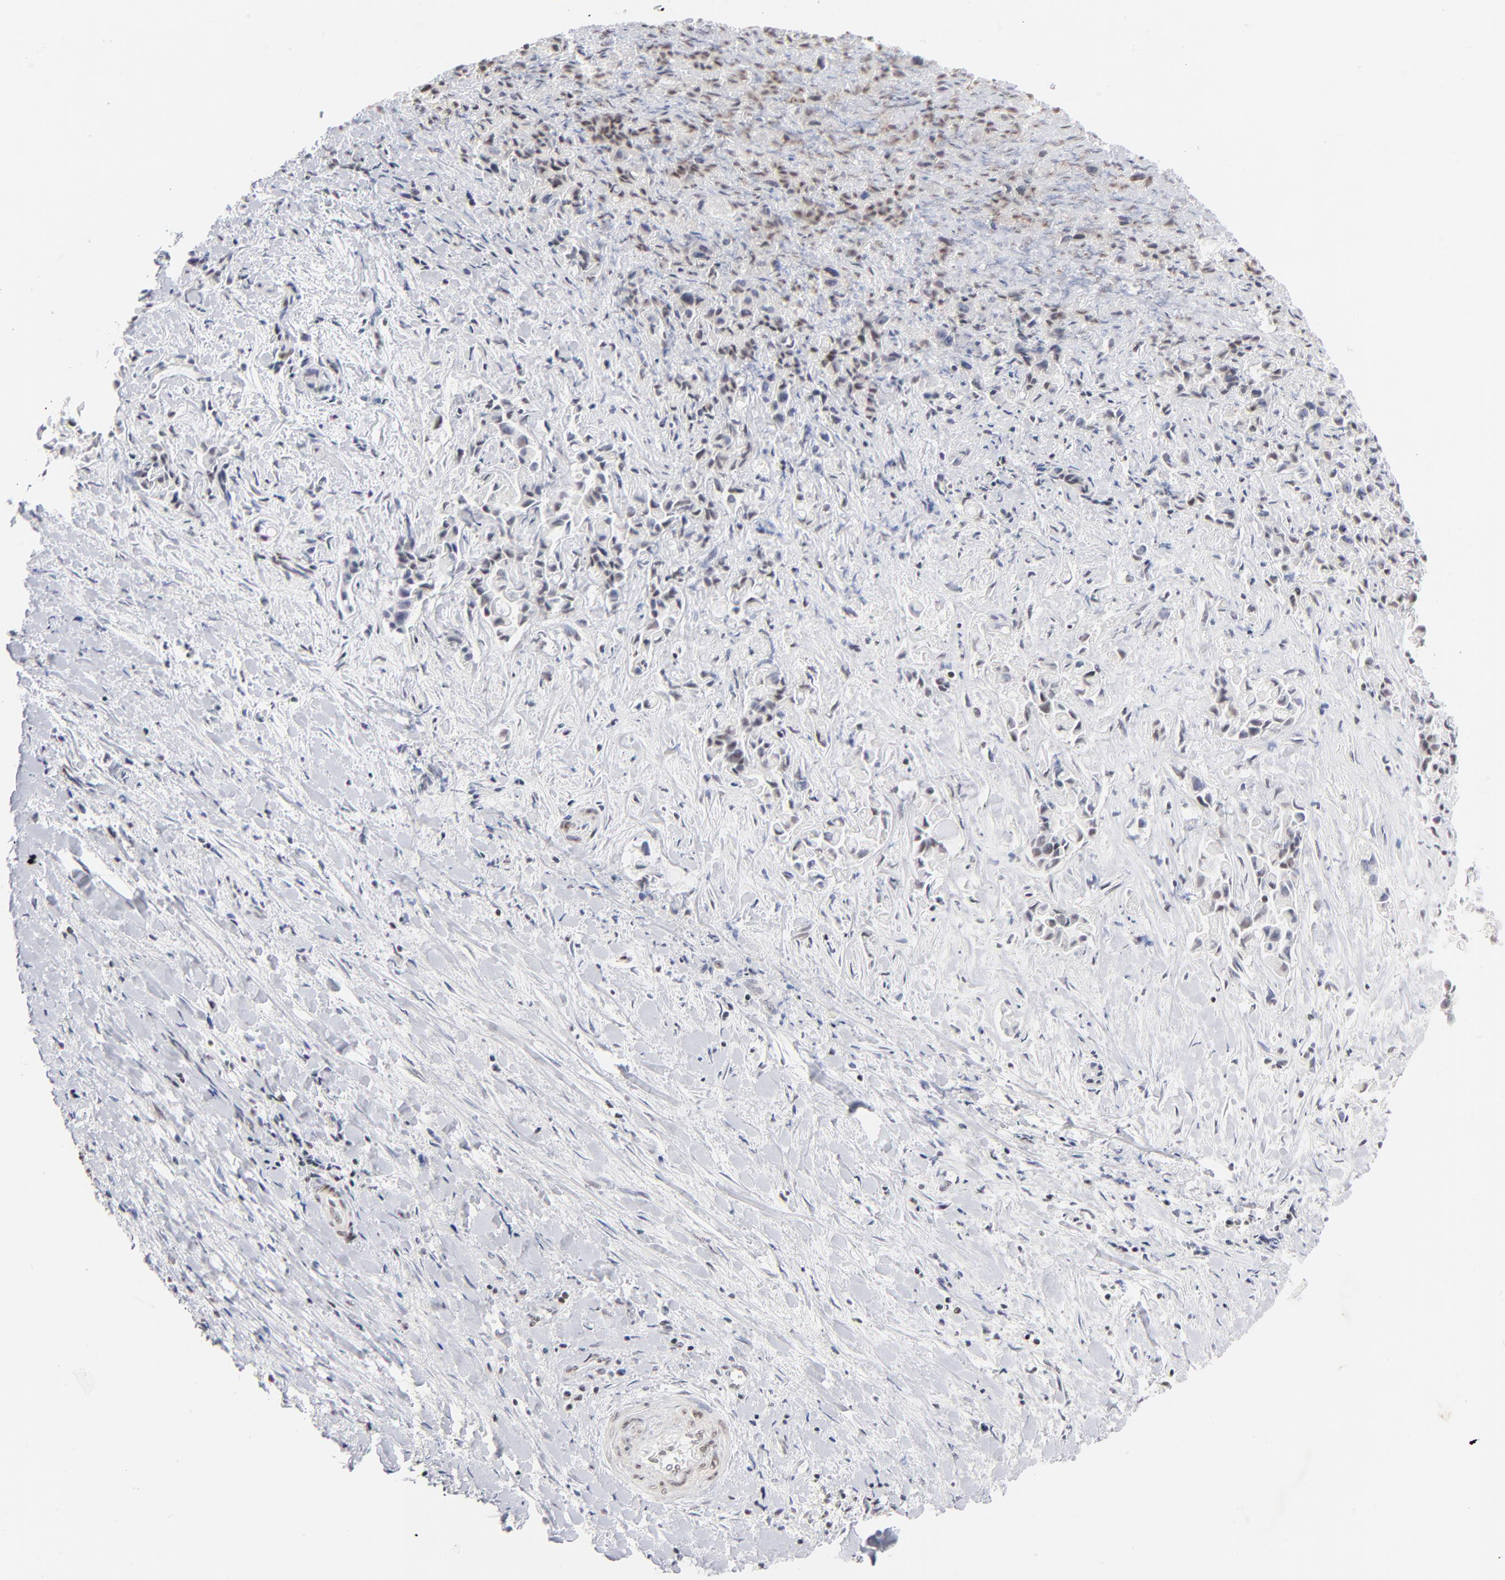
{"staining": {"intensity": "negative", "quantity": "none", "location": "none"}, "tissue": "liver cancer", "cell_type": "Tumor cells", "image_type": "cancer", "snomed": [{"axis": "morphology", "description": "Cholangiocarcinoma"}, {"axis": "topography", "description": "Liver"}], "caption": "Cholangiocarcinoma (liver) was stained to show a protein in brown. There is no significant positivity in tumor cells.", "gene": "ZNF143", "patient": {"sex": "male", "age": 57}}